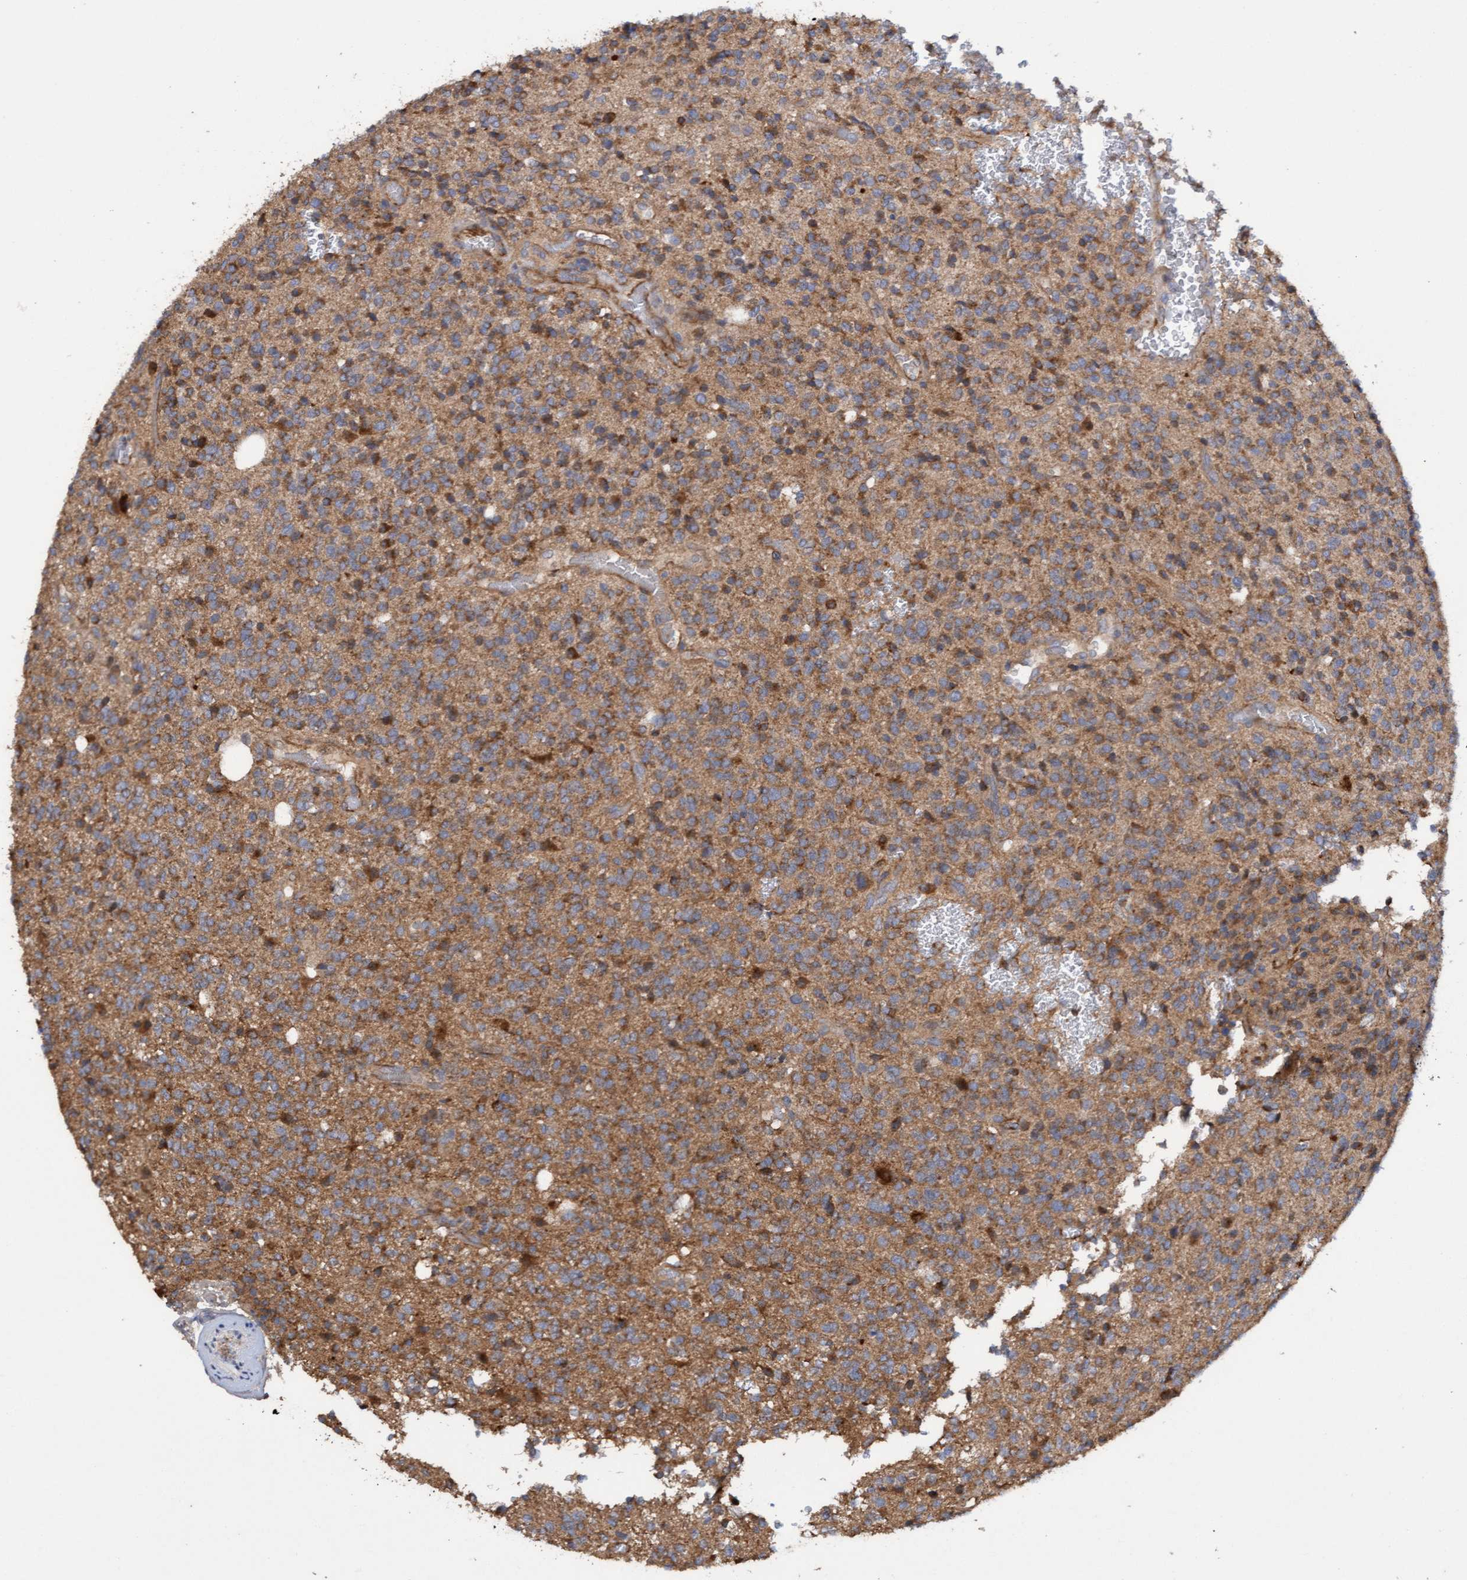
{"staining": {"intensity": "moderate", "quantity": ">75%", "location": "cytoplasmic/membranous"}, "tissue": "glioma", "cell_type": "Tumor cells", "image_type": "cancer", "snomed": [{"axis": "morphology", "description": "Glioma, malignant, High grade"}, {"axis": "topography", "description": "Brain"}], "caption": "Malignant glioma (high-grade) stained for a protein exhibits moderate cytoplasmic/membranous positivity in tumor cells.", "gene": "ITFG1", "patient": {"sex": "male", "age": 34}}